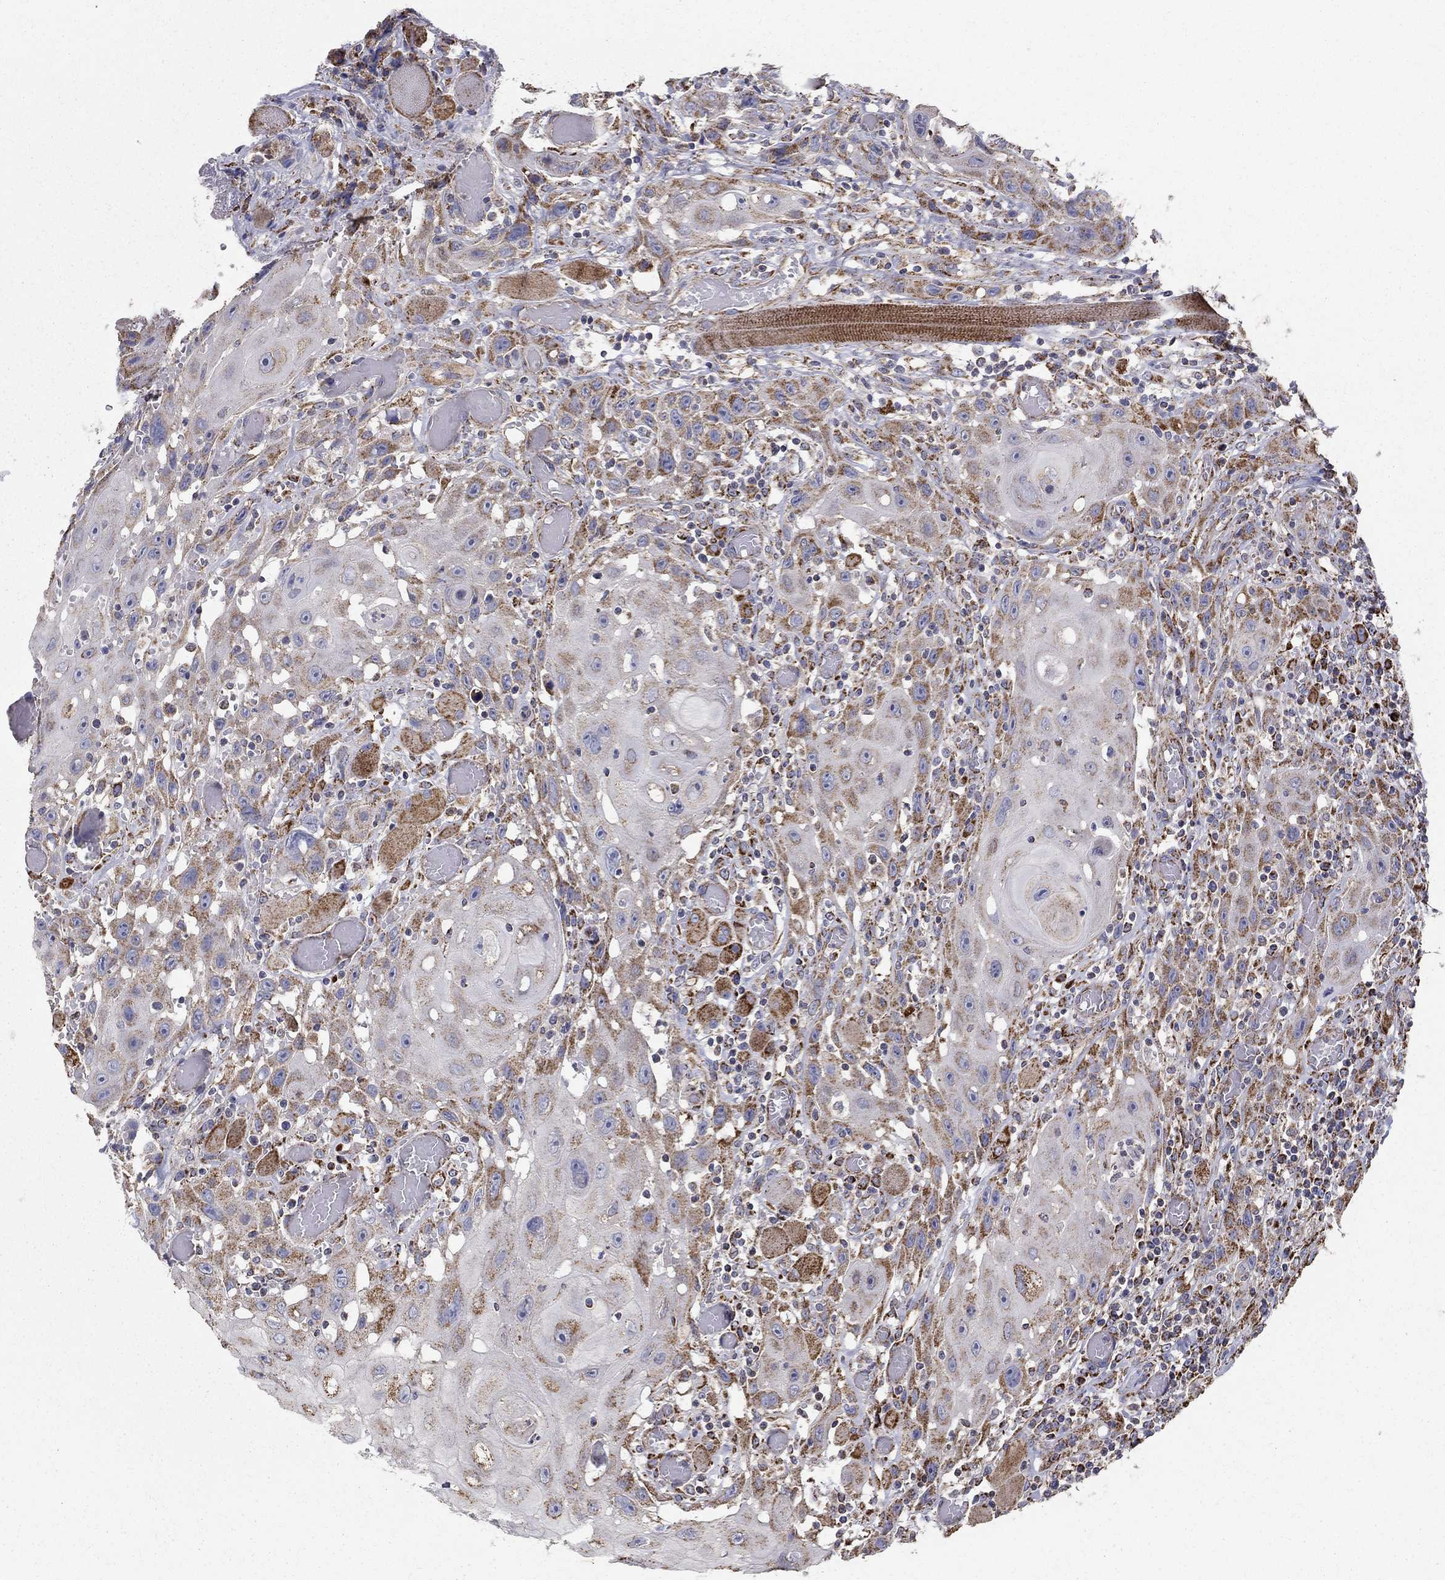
{"staining": {"intensity": "strong", "quantity": "<25%", "location": "cytoplasmic/membranous"}, "tissue": "head and neck cancer", "cell_type": "Tumor cells", "image_type": "cancer", "snomed": [{"axis": "morphology", "description": "Normal tissue, NOS"}, {"axis": "morphology", "description": "Squamous cell carcinoma, NOS"}, {"axis": "topography", "description": "Oral tissue"}, {"axis": "topography", "description": "Head-Neck"}], "caption": "Immunohistochemistry photomicrograph of neoplastic tissue: head and neck squamous cell carcinoma stained using IHC reveals medium levels of strong protein expression localized specifically in the cytoplasmic/membranous of tumor cells, appearing as a cytoplasmic/membranous brown color.", "gene": "GCSH", "patient": {"sex": "male", "age": 71}}